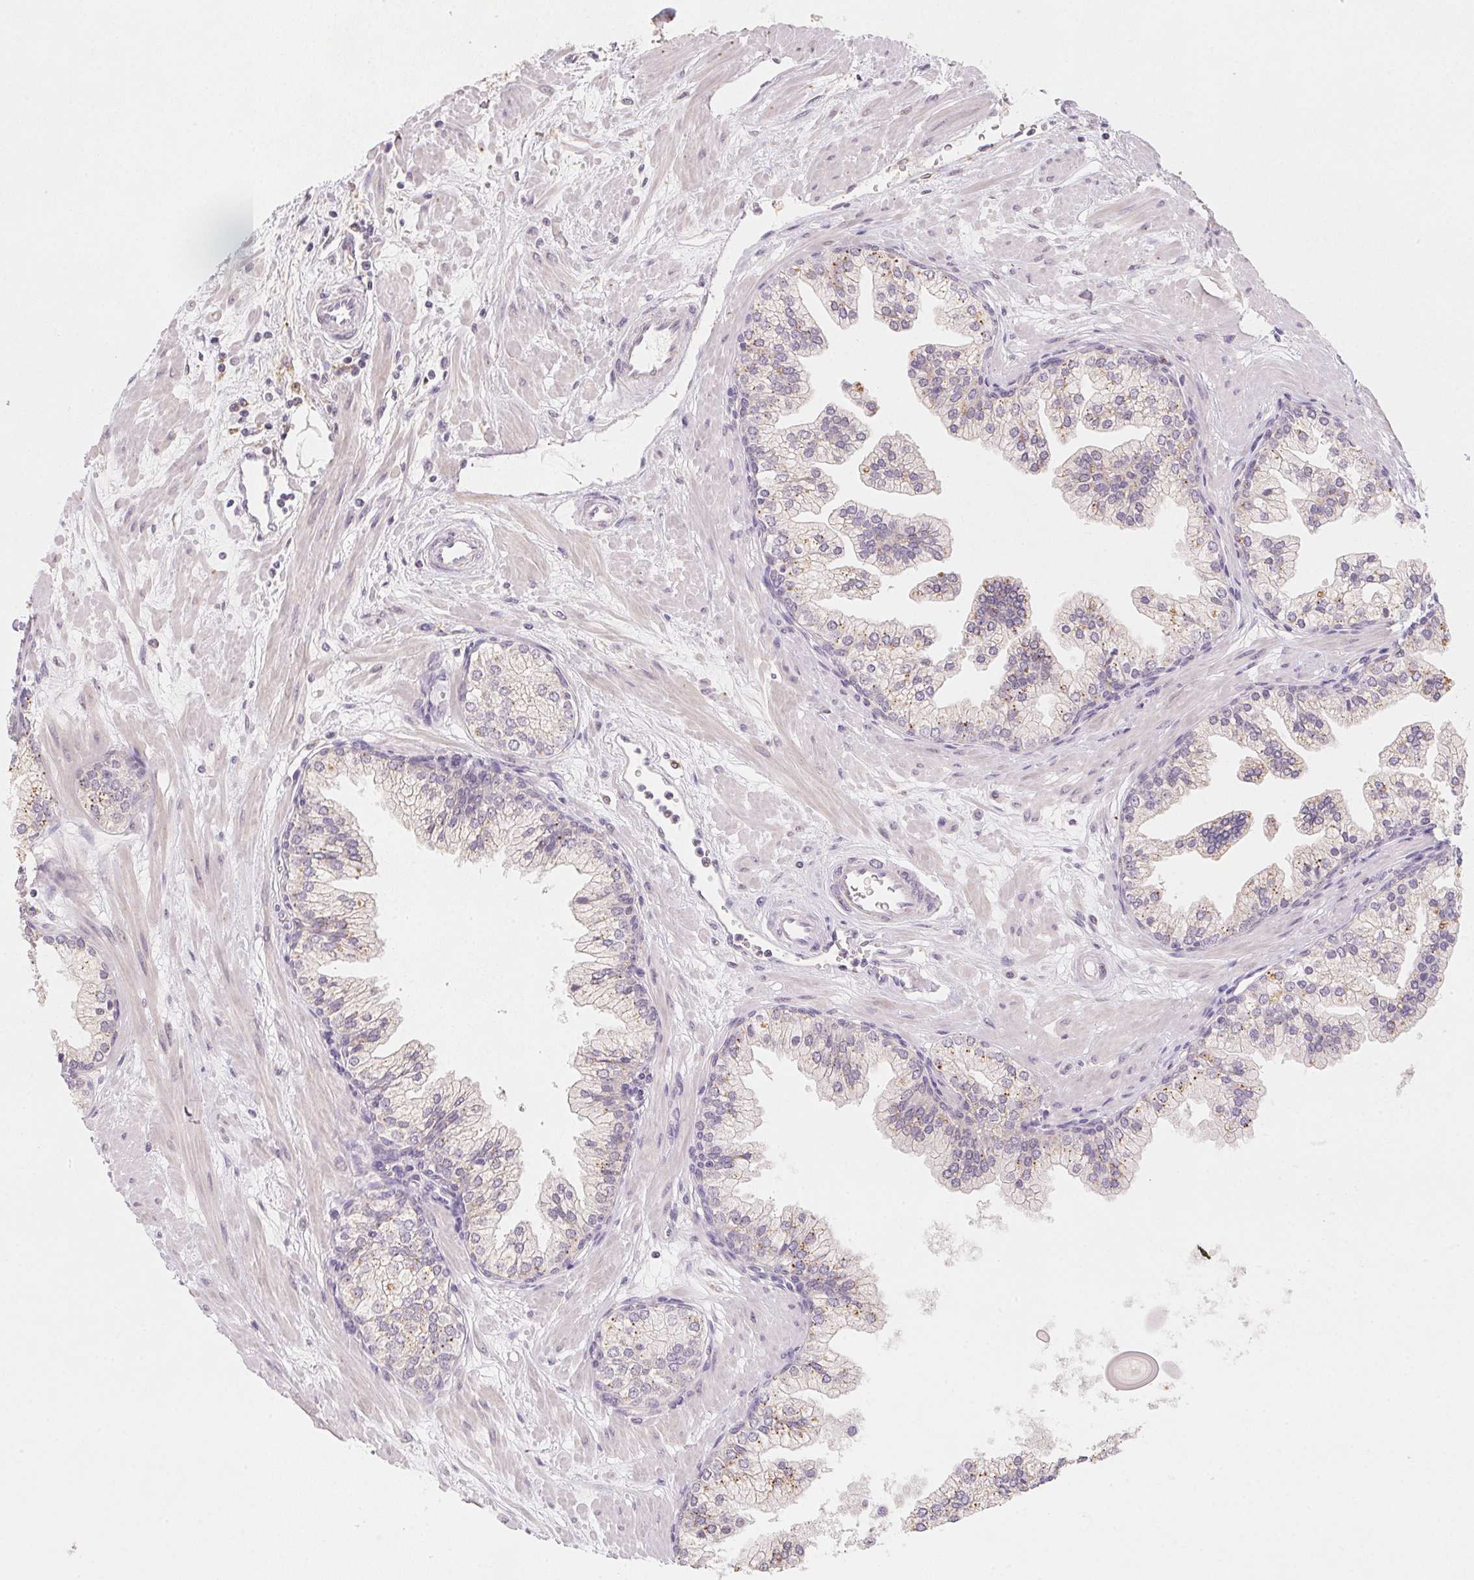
{"staining": {"intensity": "moderate", "quantity": "<25%", "location": "cytoplasmic/membranous"}, "tissue": "prostate", "cell_type": "Glandular cells", "image_type": "normal", "snomed": [{"axis": "morphology", "description": "Normal tissue, NOS"}, {"axis": "topography", "description": "Prostate"}, {"axis": "topography", "description": "Peripheral nerve tissue"}], "caption": "About <25% of glandular cells in unremarkable prostate show moderate cytoplasmic/membranous protein expression as visualized by brown immunohistochemical staining.", "gene": "SLC6A18", "patient": {"sex": "male", "age": 61}}